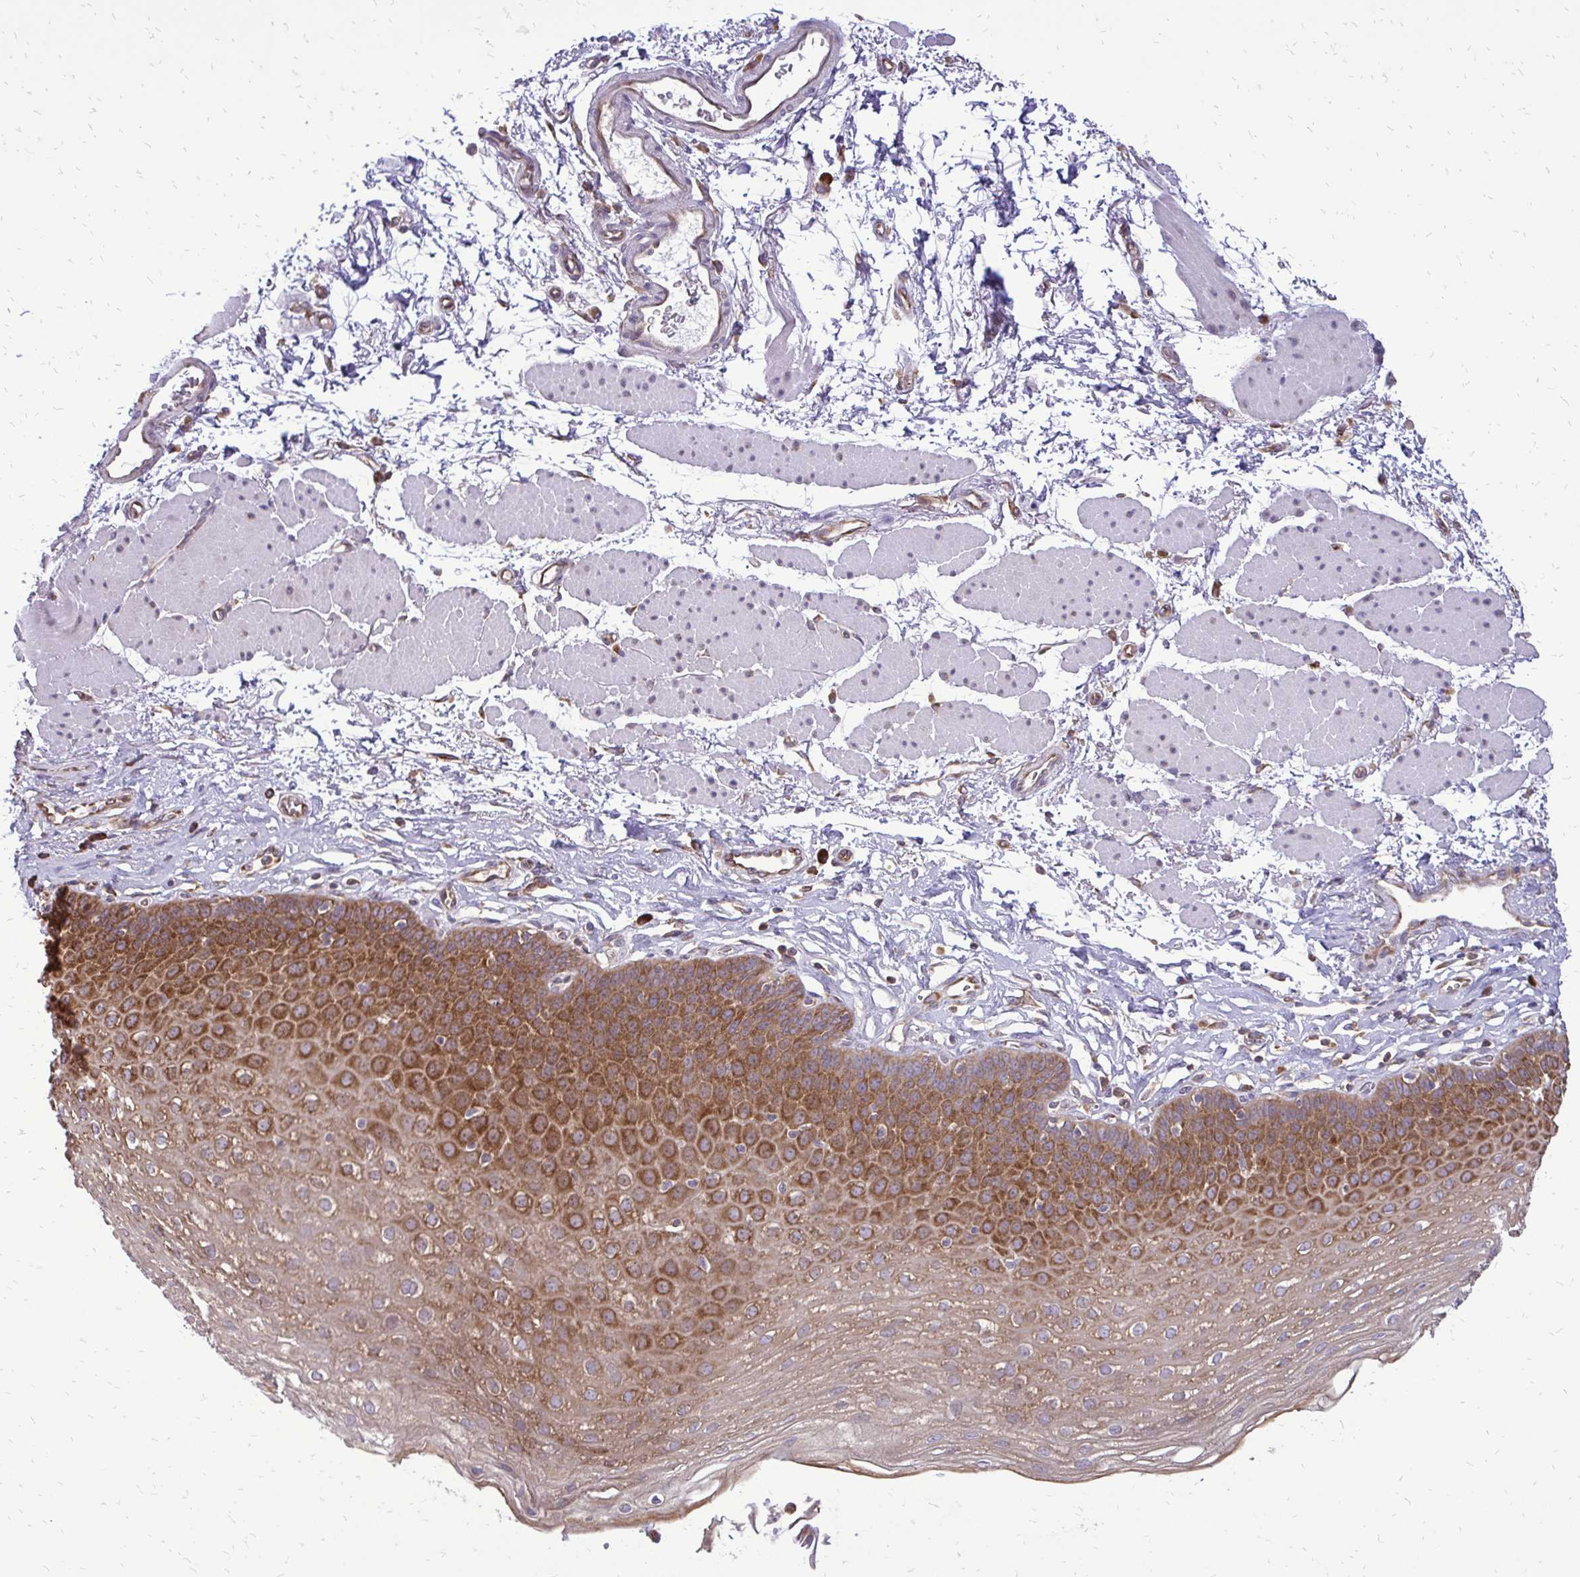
{"staining": {"intensity": "strong", "quantity": "25%-75%", "location": "cytoplasmic/membranous"}, "tissue": "esophagus", "cell_type": "Squamous epithelial cells", "image_type": "normal", "snomed": [{"axis": "morphology", "description": "Normal tissue, NOS"}, {"axis": "topography", "description": "Esophagus"}], "caption": "This is a histology image of immunohistochemistry (IHC) staining of benign esophagus, which shows strong positivity in the cytoplasmic/membranous of squamous epithelial cells.", "gene": "RPS3", "patient": {"sex": "female", "age": 81}}